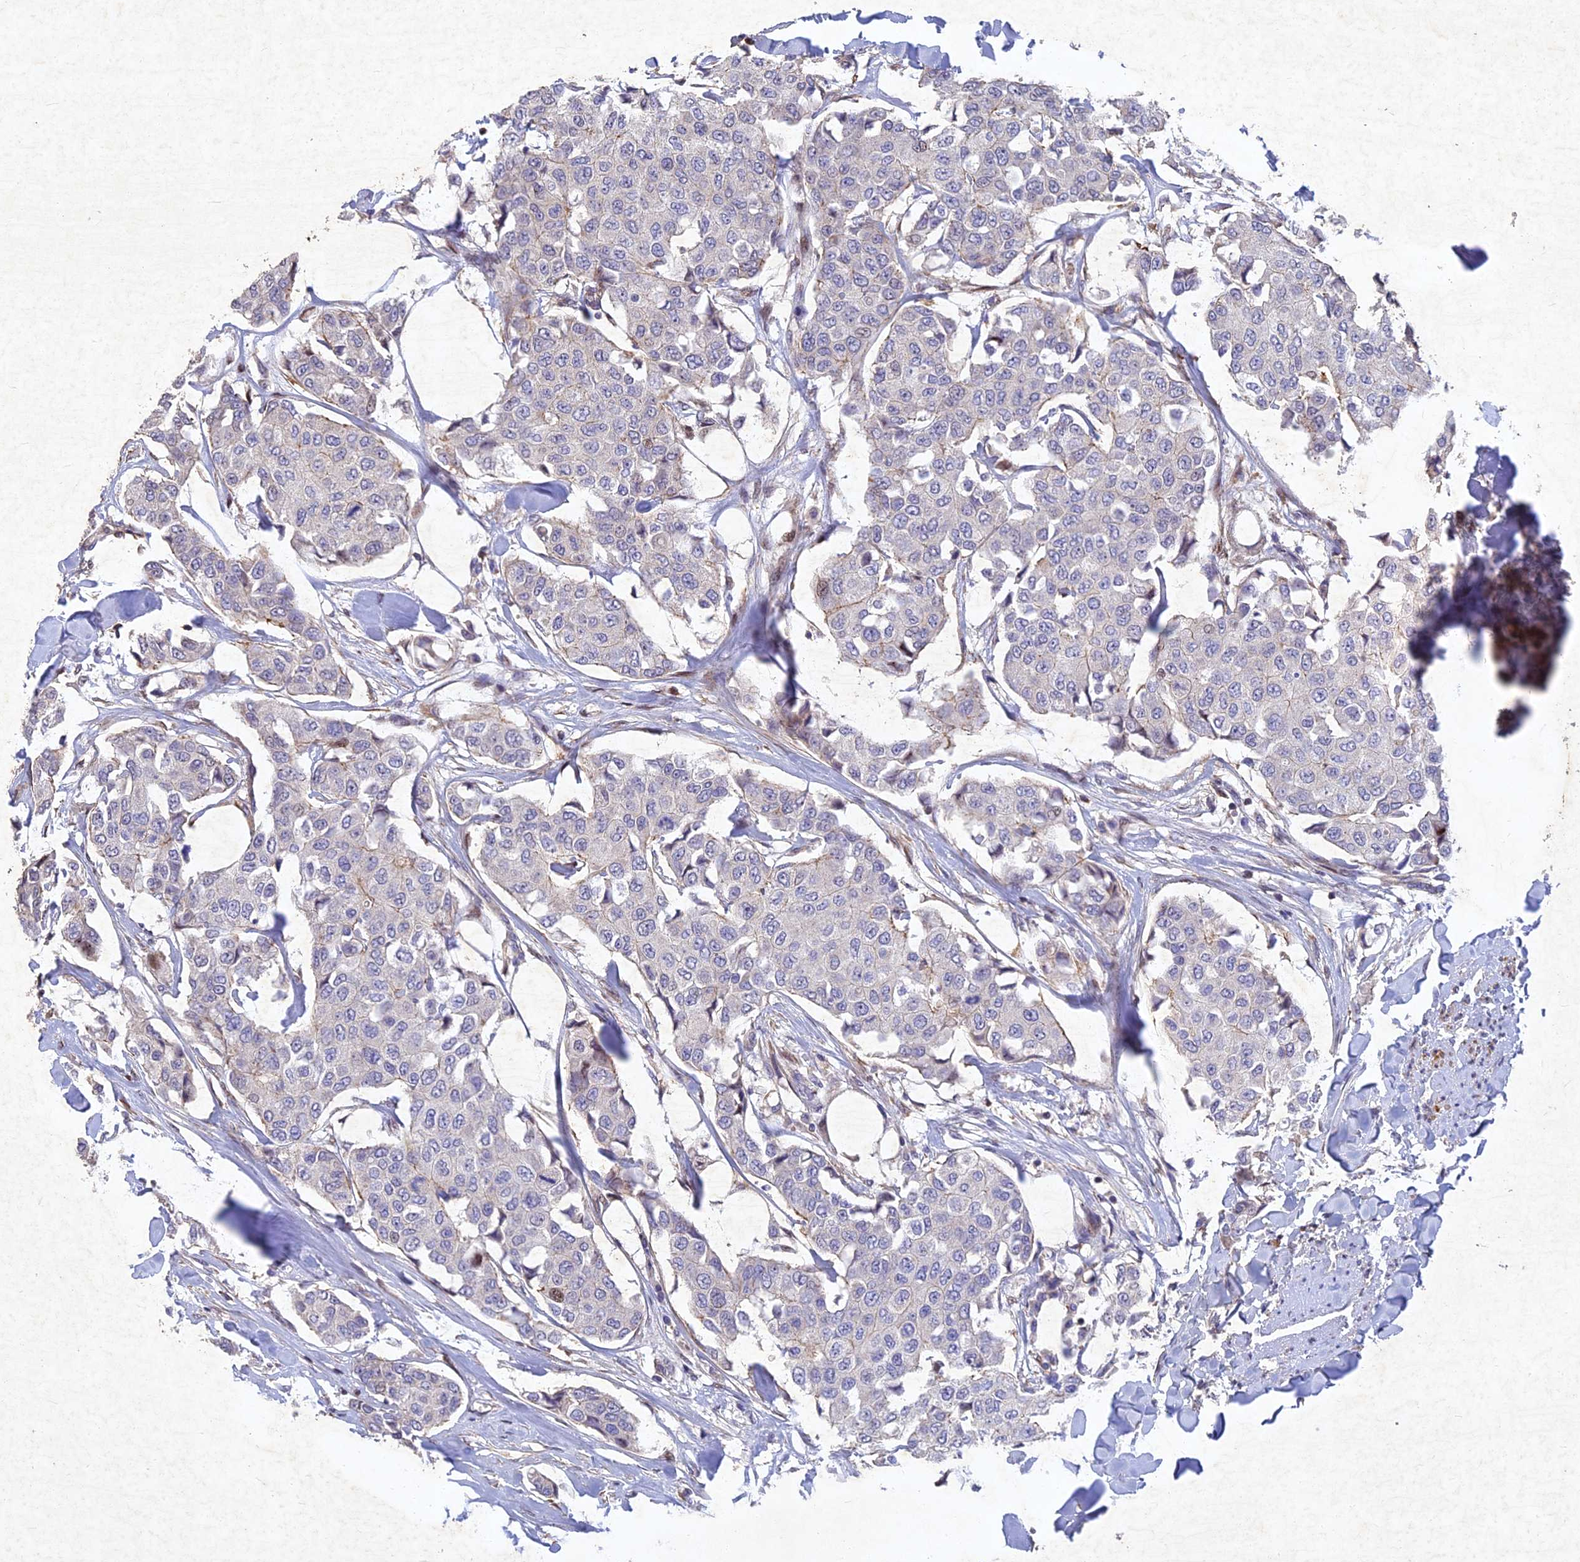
{"staining": {"intensity": "negative", "quantity": "none", "location": "none"}, "tissue": "breast cancer", "cell_type": "Tumor cells", "image_type": "cancer", "snomed": [{"axis": "morphology", "description": "Duct carcinoma"}, {"axis": "topography", "description": "Breast"}], "caption": "DAB (3,3'-diaminobenzidine) immunohistochemical staining of breast cancer (intraductal carcinoma) demonstrates no significant positivity in tumor cells.", "gene": "RELCH", "patient": {"sex": "female", "age": 80}}